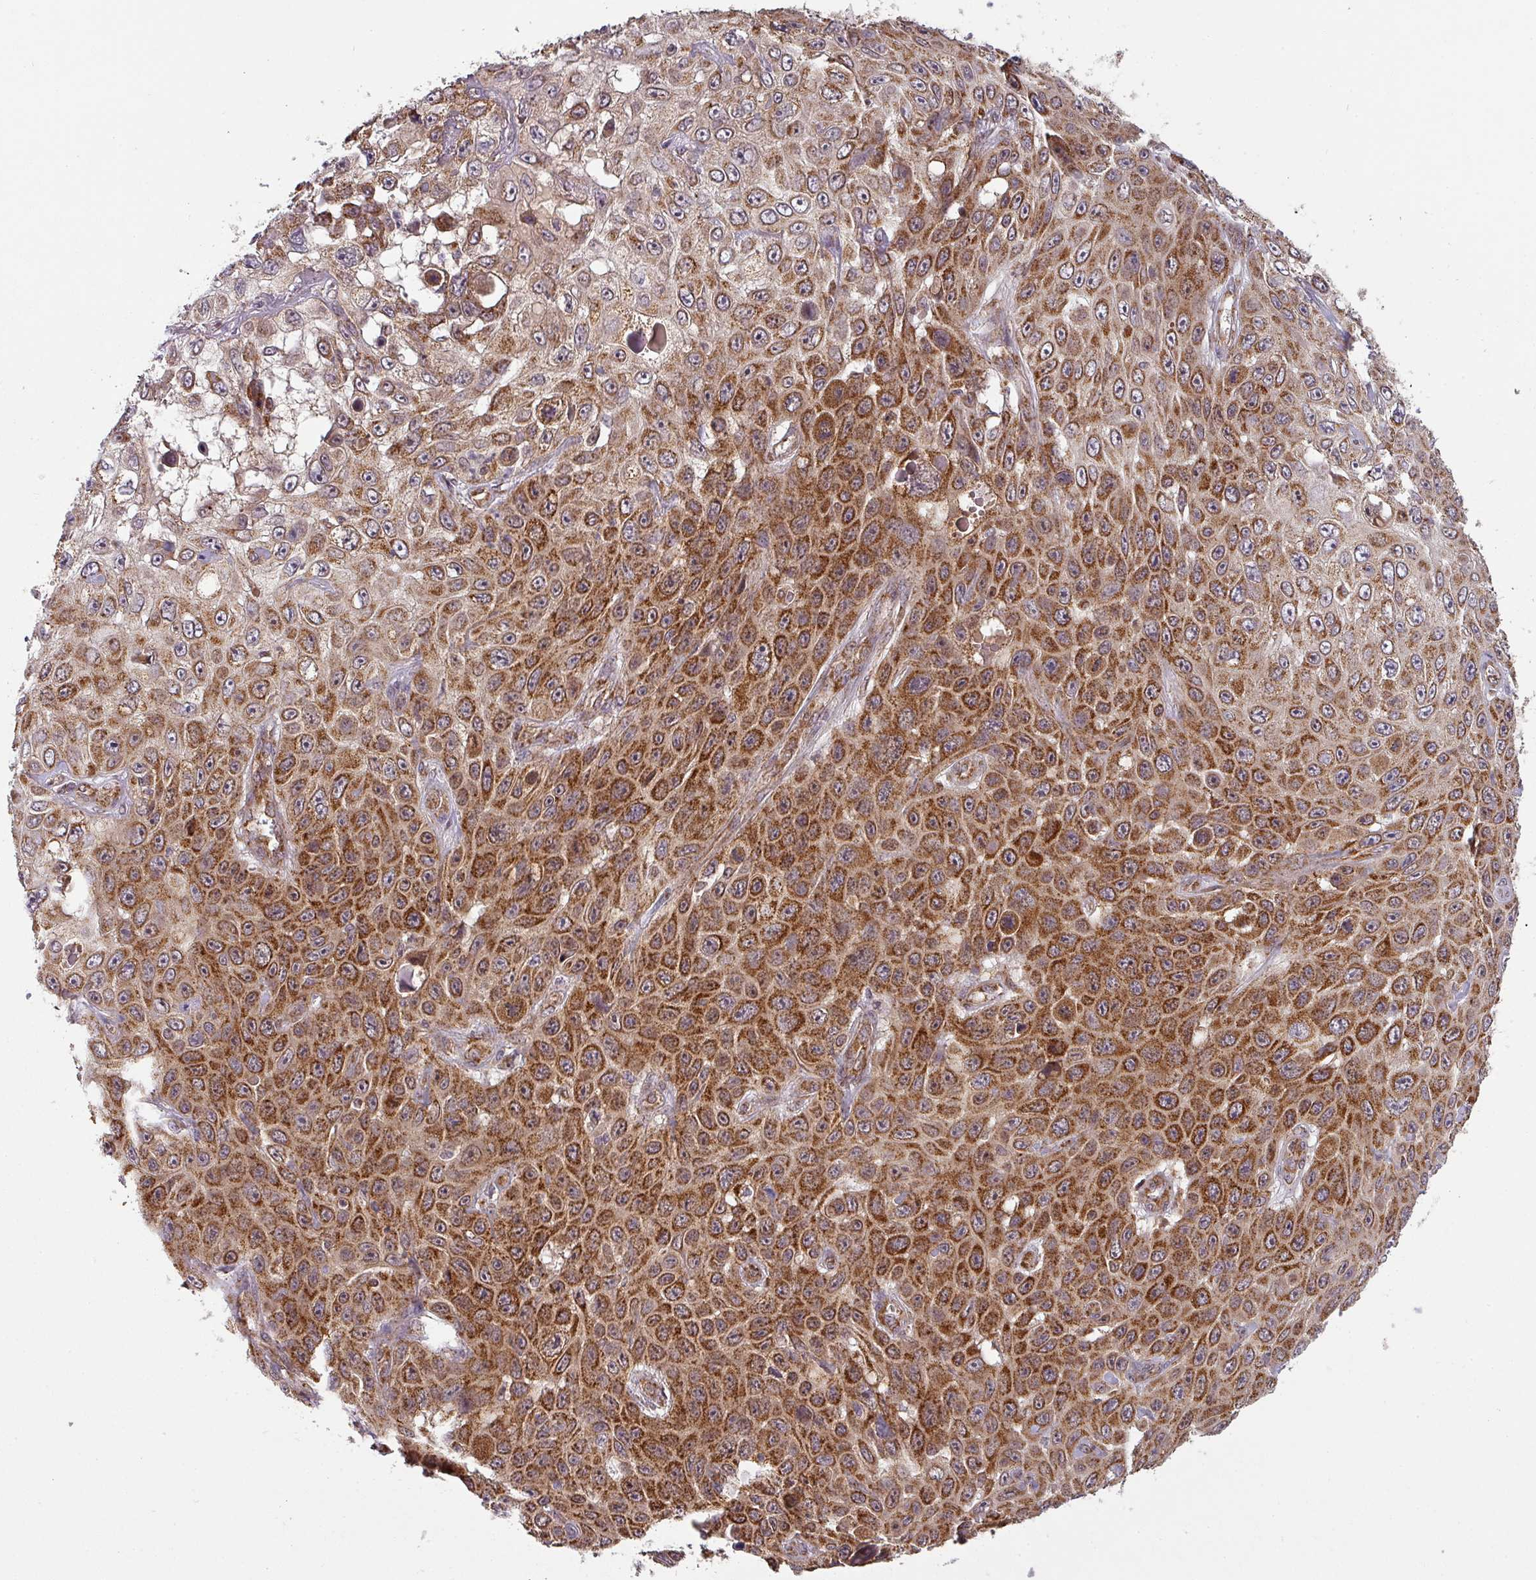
{"staining": {"intensity": "strong", "quantity": ">75%", "location": "cytoplasmic/membranous"}, "tissue": "skin cancer", "cell_type": "Tumor cells", "image_type": "cancer", "snomed": [{"axis": "morphology", "description": "Squamous cell carcinoma, NOS"}, {"axis": "topography", "description": "Skin"}], "caption": "Immunohistochemical staining of human skin cancer (squamous cell carcinoma) shows high levels of strong cytoplasmic/membranous protein staining in approximately >75% of tumor cells.", "gene": "MRPS16", "patient": {"sex": "male", "age": 82}}